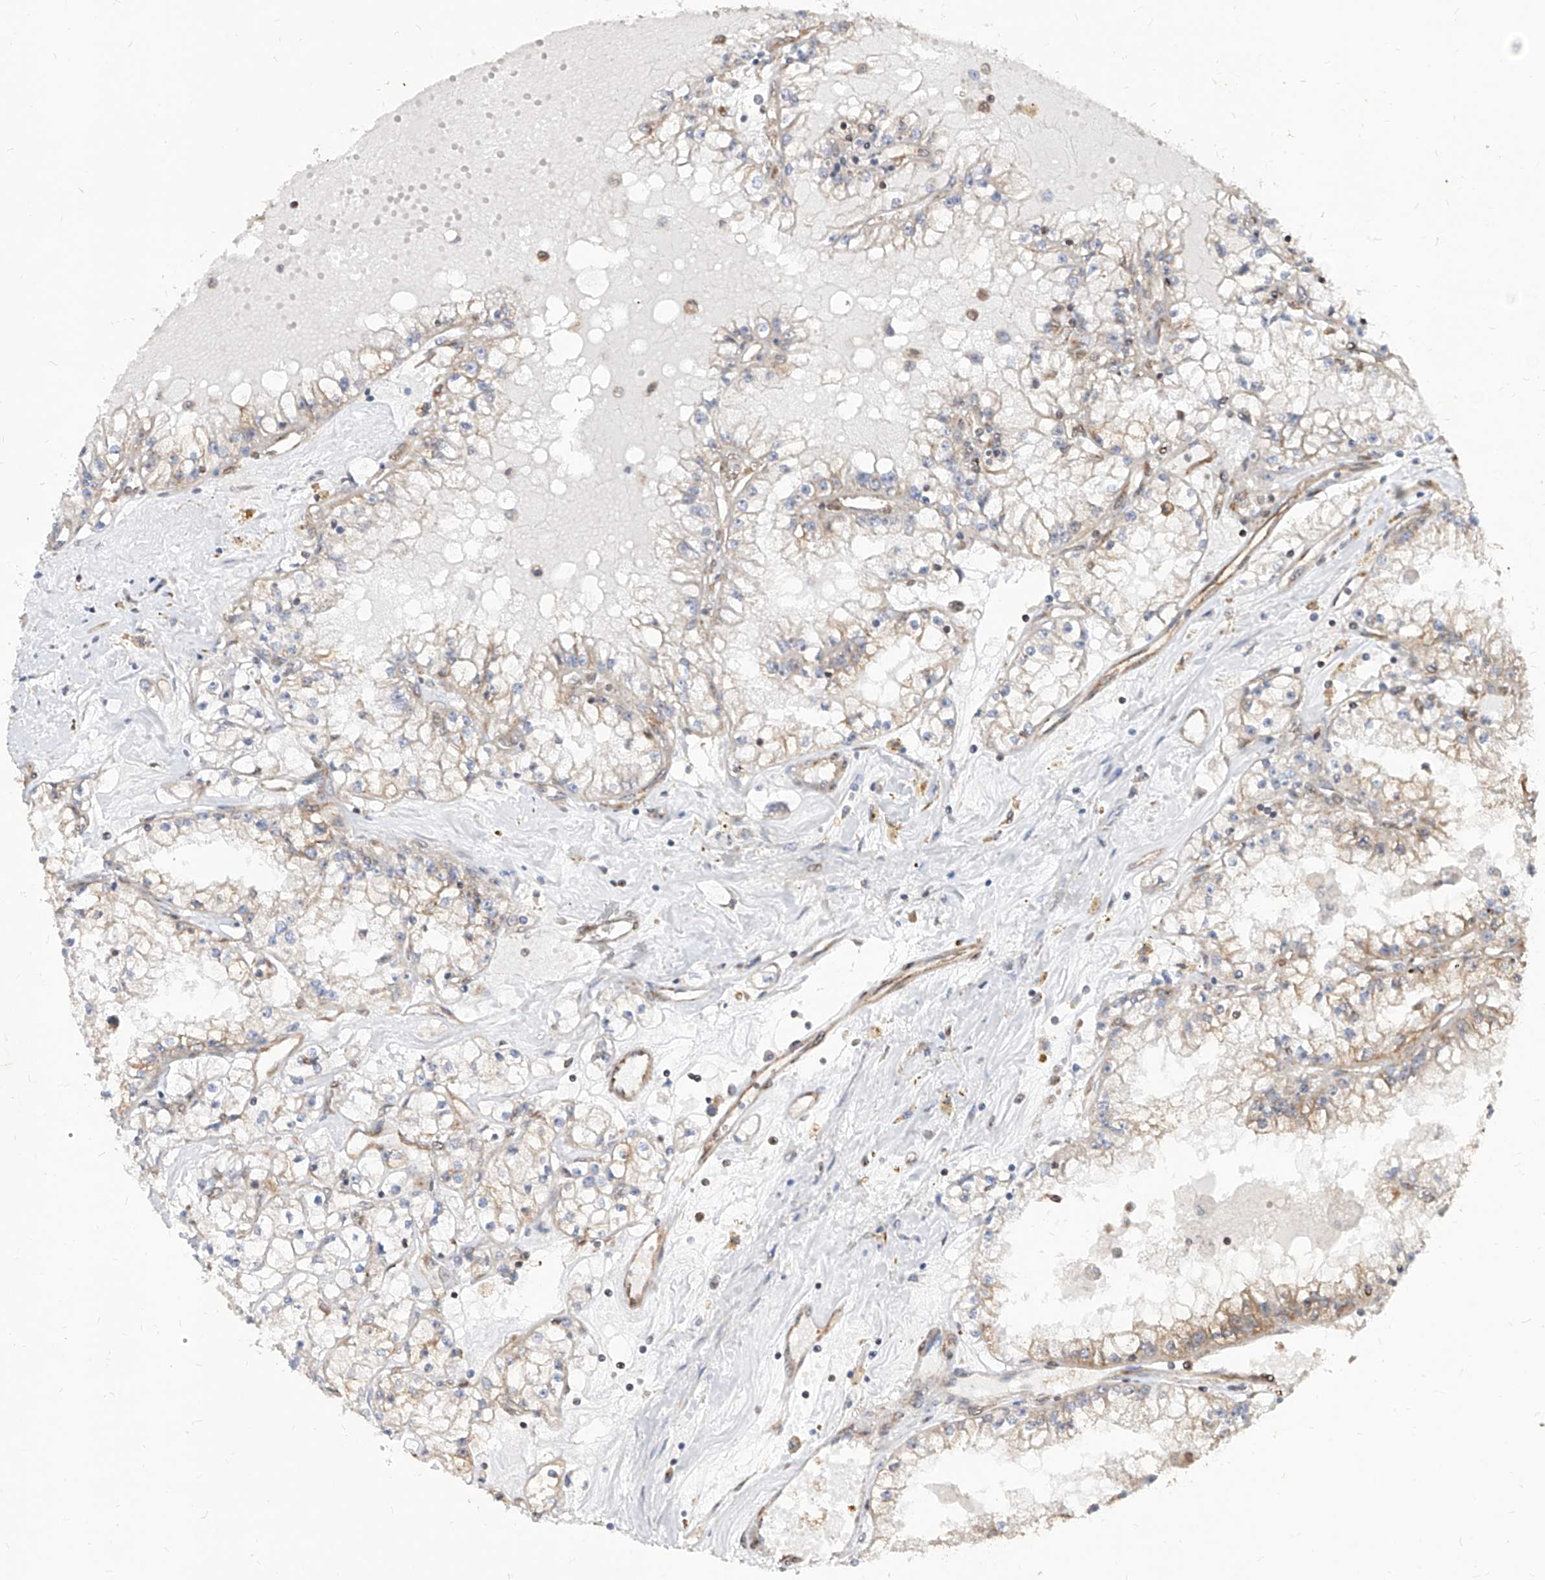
{"staining": {"intensity": "weak", "quantity": "25%-75%", "location": "cytoplasmic/membranous"}, "tissue": "renal cancer", "cell_type": "Tumor cells", "image_type": "cancer", "snomed": [{"axis": "morphology", "description": "Adenocarcinoma, NOS"}, {"axis": "topography", "description": "Kidney"}], "caption": "Protein analysis of renal adenocarcinoma tissue displays weak cytoplasmic/membranous staining in approximately 25%-75% of tumor cells. (DAB IHC with brightfield microscopy, high magnification).", "gene": "C8orf82", "patient": {"sex": "male", "age": 56}}